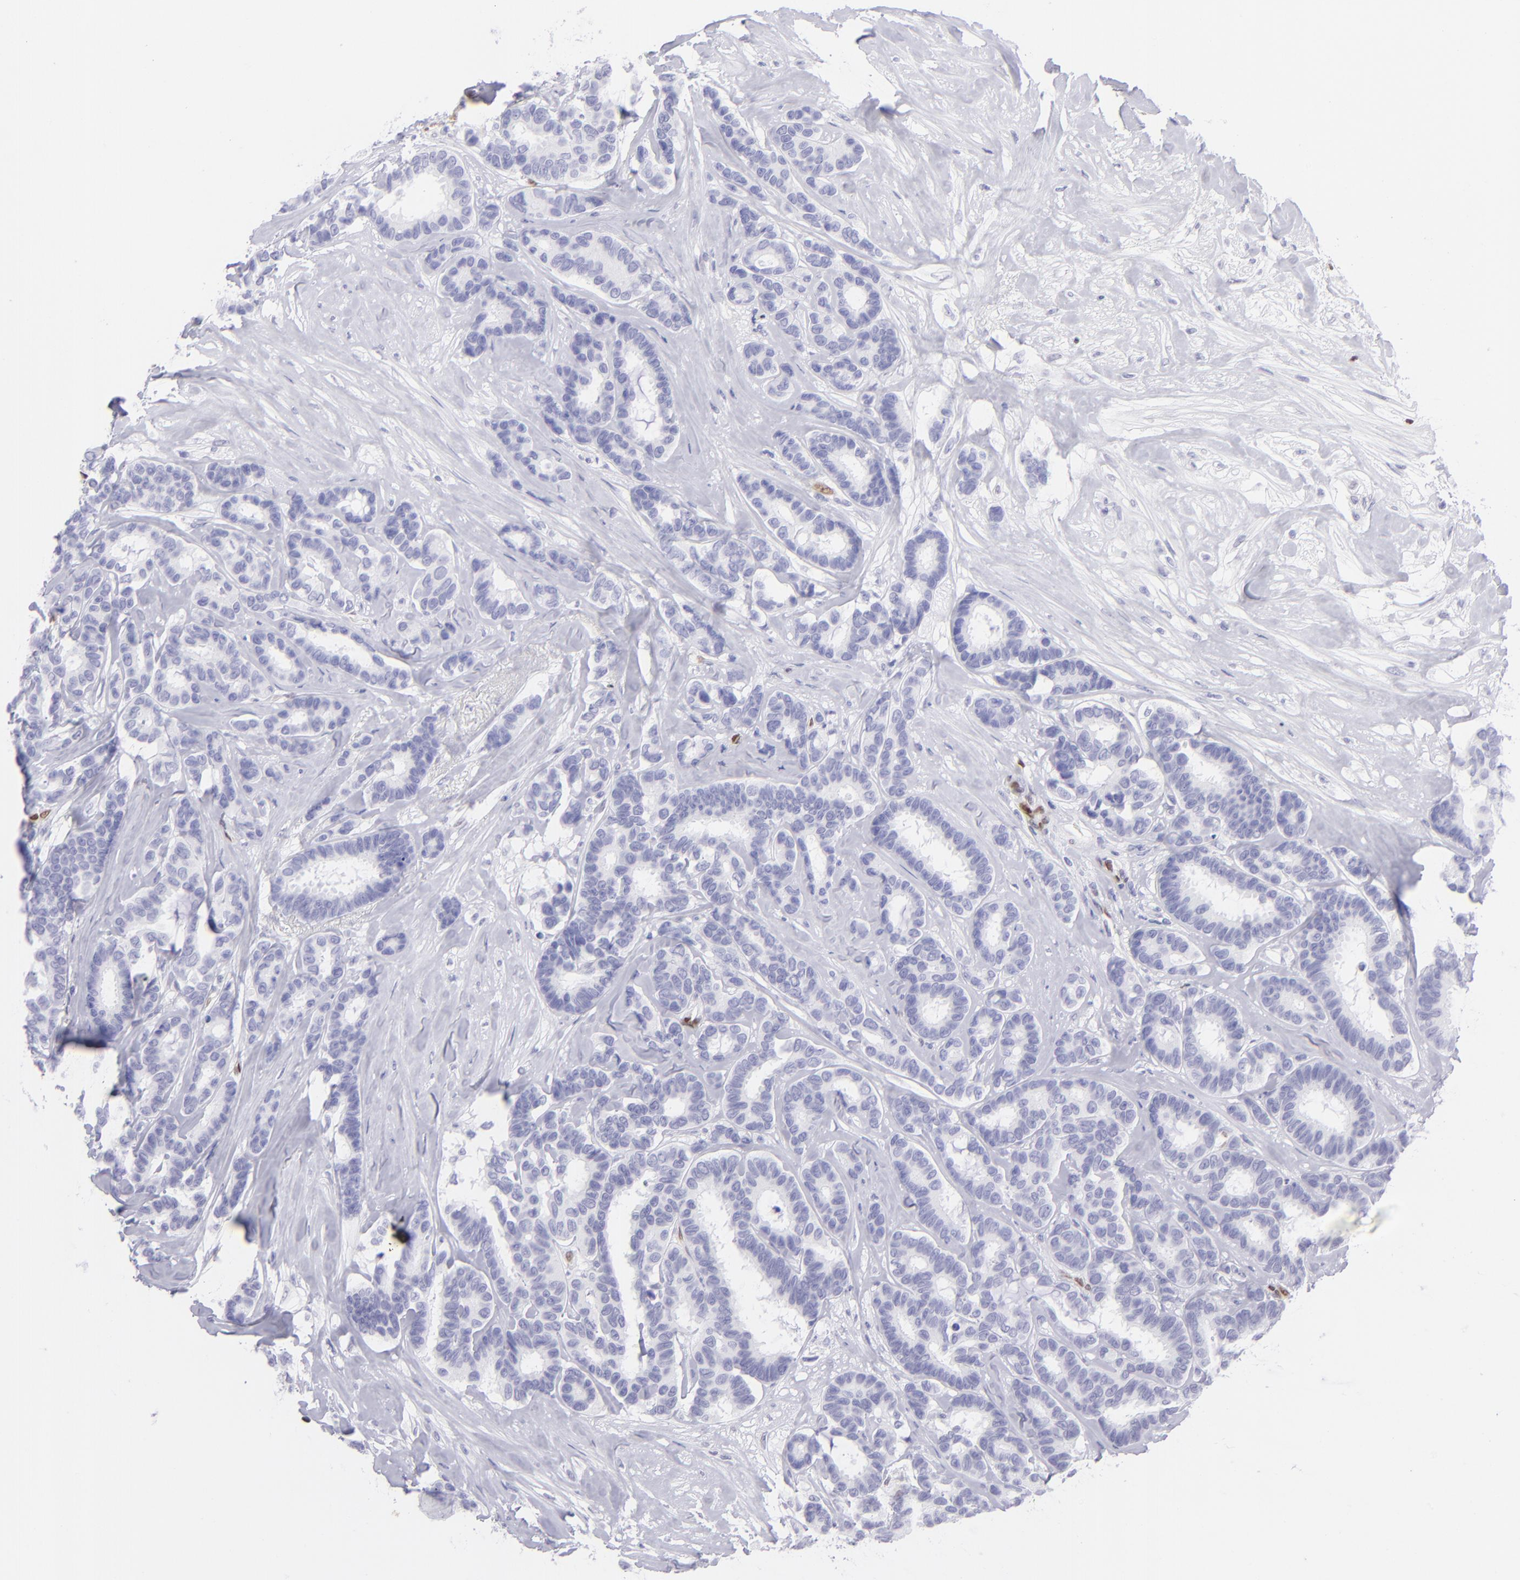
{"staining": {"intensity": "negative", "quantity": "none", "location": "none"}, "tissue": "breast cancer", "cell_type": "Tumor cells", "image_type": "cancer", "snomed": [{"axis": "morphology", "description": "Duct carcinoma"}, {"axis": "topography", "description": "Breast"}], "caption": "High power microscopy histopathology image of an IHC photomicrograph of breast cancer (infiltrating ductal carcinoma), revealing no significant expression in tumor cells.", "gene": "ETS1", "patient": {"sex": "female", "age": 87}}